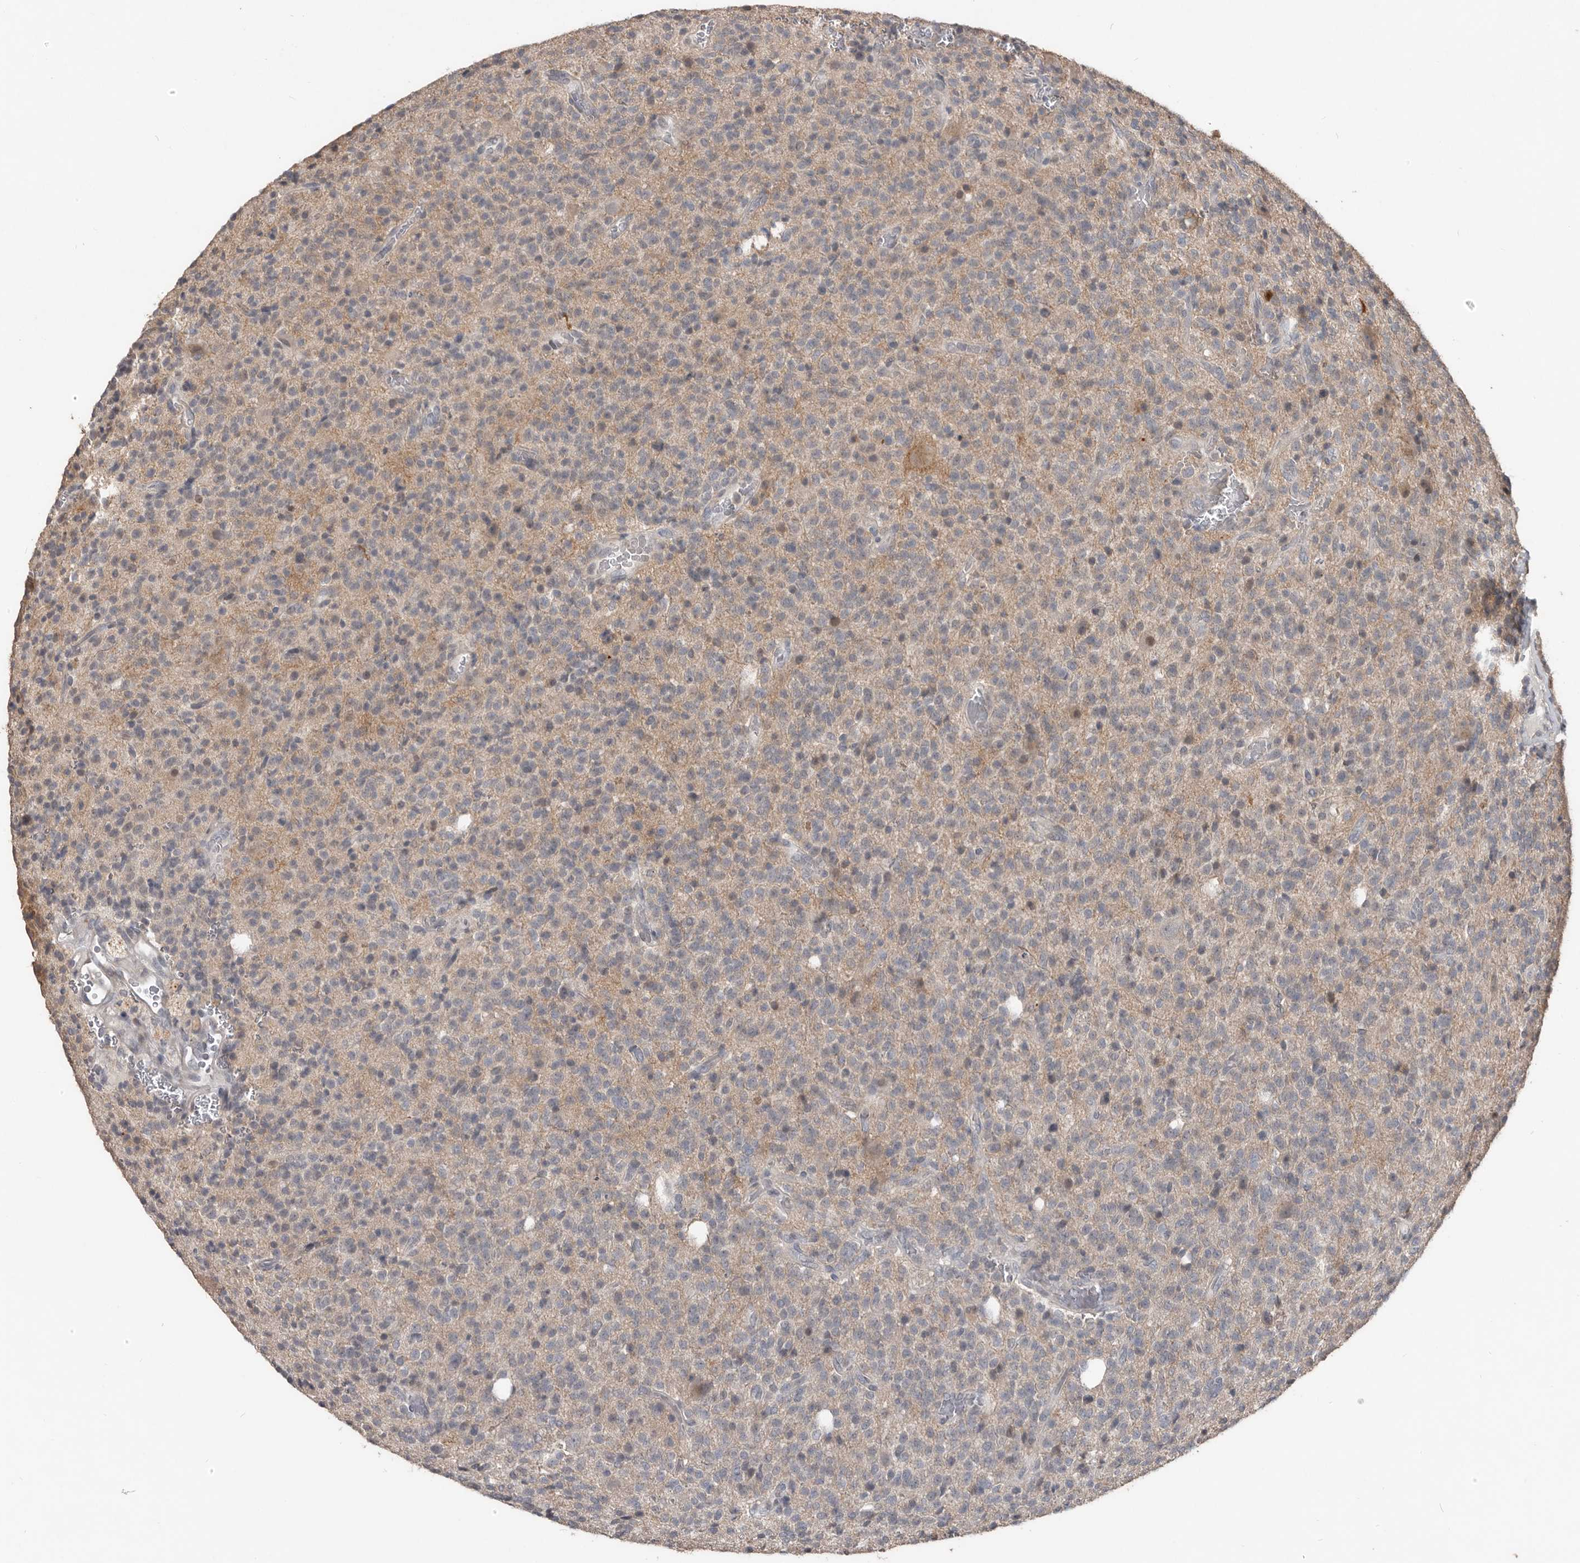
{"staining": {"intensity": "weak", "quantity": "<25%", "location": "cytoplasmic/membranous"}, "tissue": "glioma", "cell_type": "Tumor cells", "image_type": "cancer", "snomed": [{"axis": "morphology", "description": "Glioma, malignant, High grade"}, {"axis": "topography", "description": "Brain"}], "caption": "An IHC histopathology image of malignant glioma (high-grade) is shown. There is no staining in tumor cells of malignant glioma (high-grade).", "gene": "BAMBI", "patient": {"sex": "male", "age": 34}}